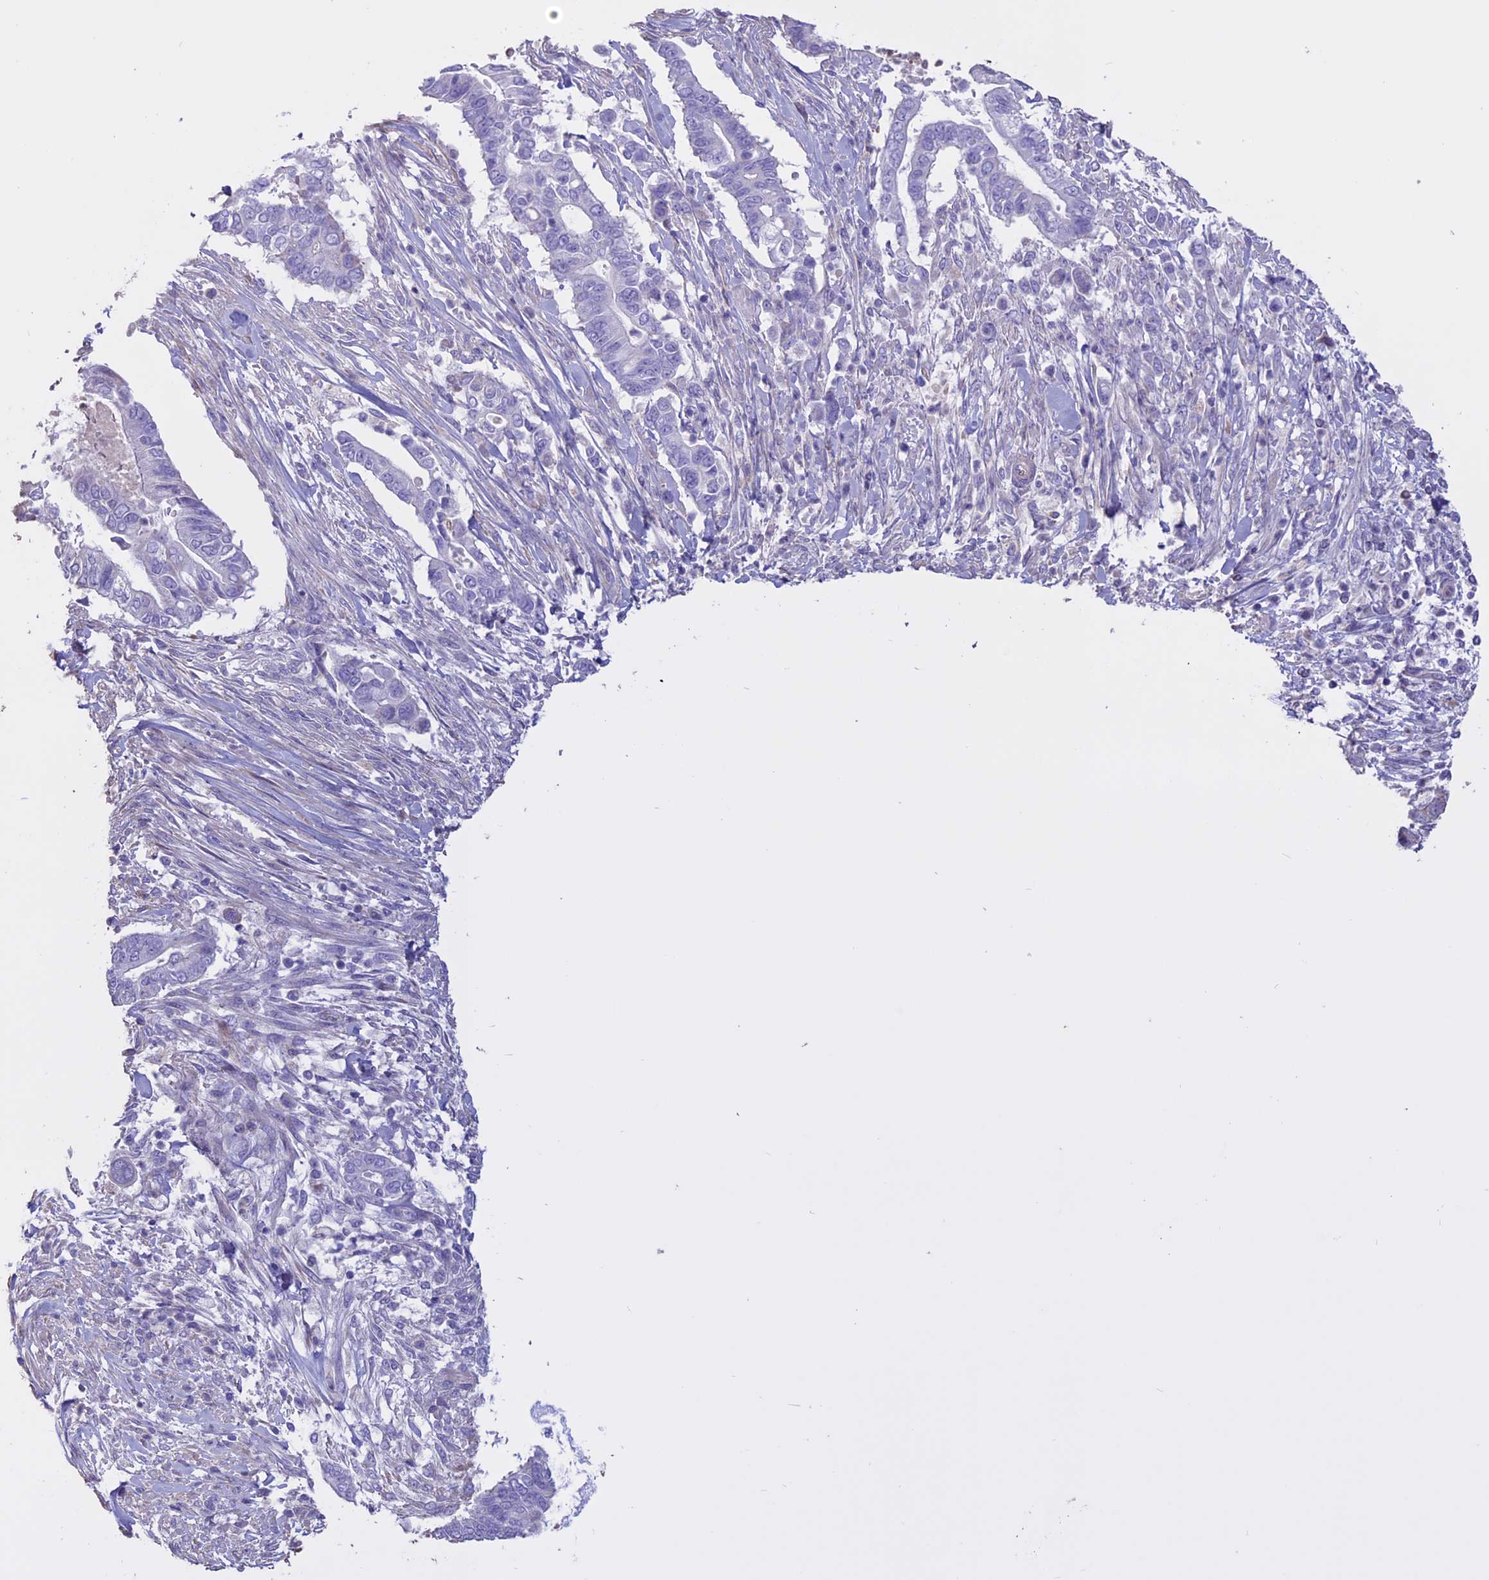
{"staining": {"intensity": "negative", "quantity": "none", "location": "none"}, "tissue": "pancreatic cancer", "cell_type": "Tumor cells", "image_type": "cancer", "snomed": [{"axis": "morphology", "description": "Adenocarcinoma, NOS"}, {"axis": "topography", "description": "Pancreas"}], "caption": "Immunohistochemistry (IHC) of human pancreatic cancer (adenocarcinoma) reveals no expression in tumor cells.", "gene": "CCDC148", "patient": {"sex": "male", "age": 68}}